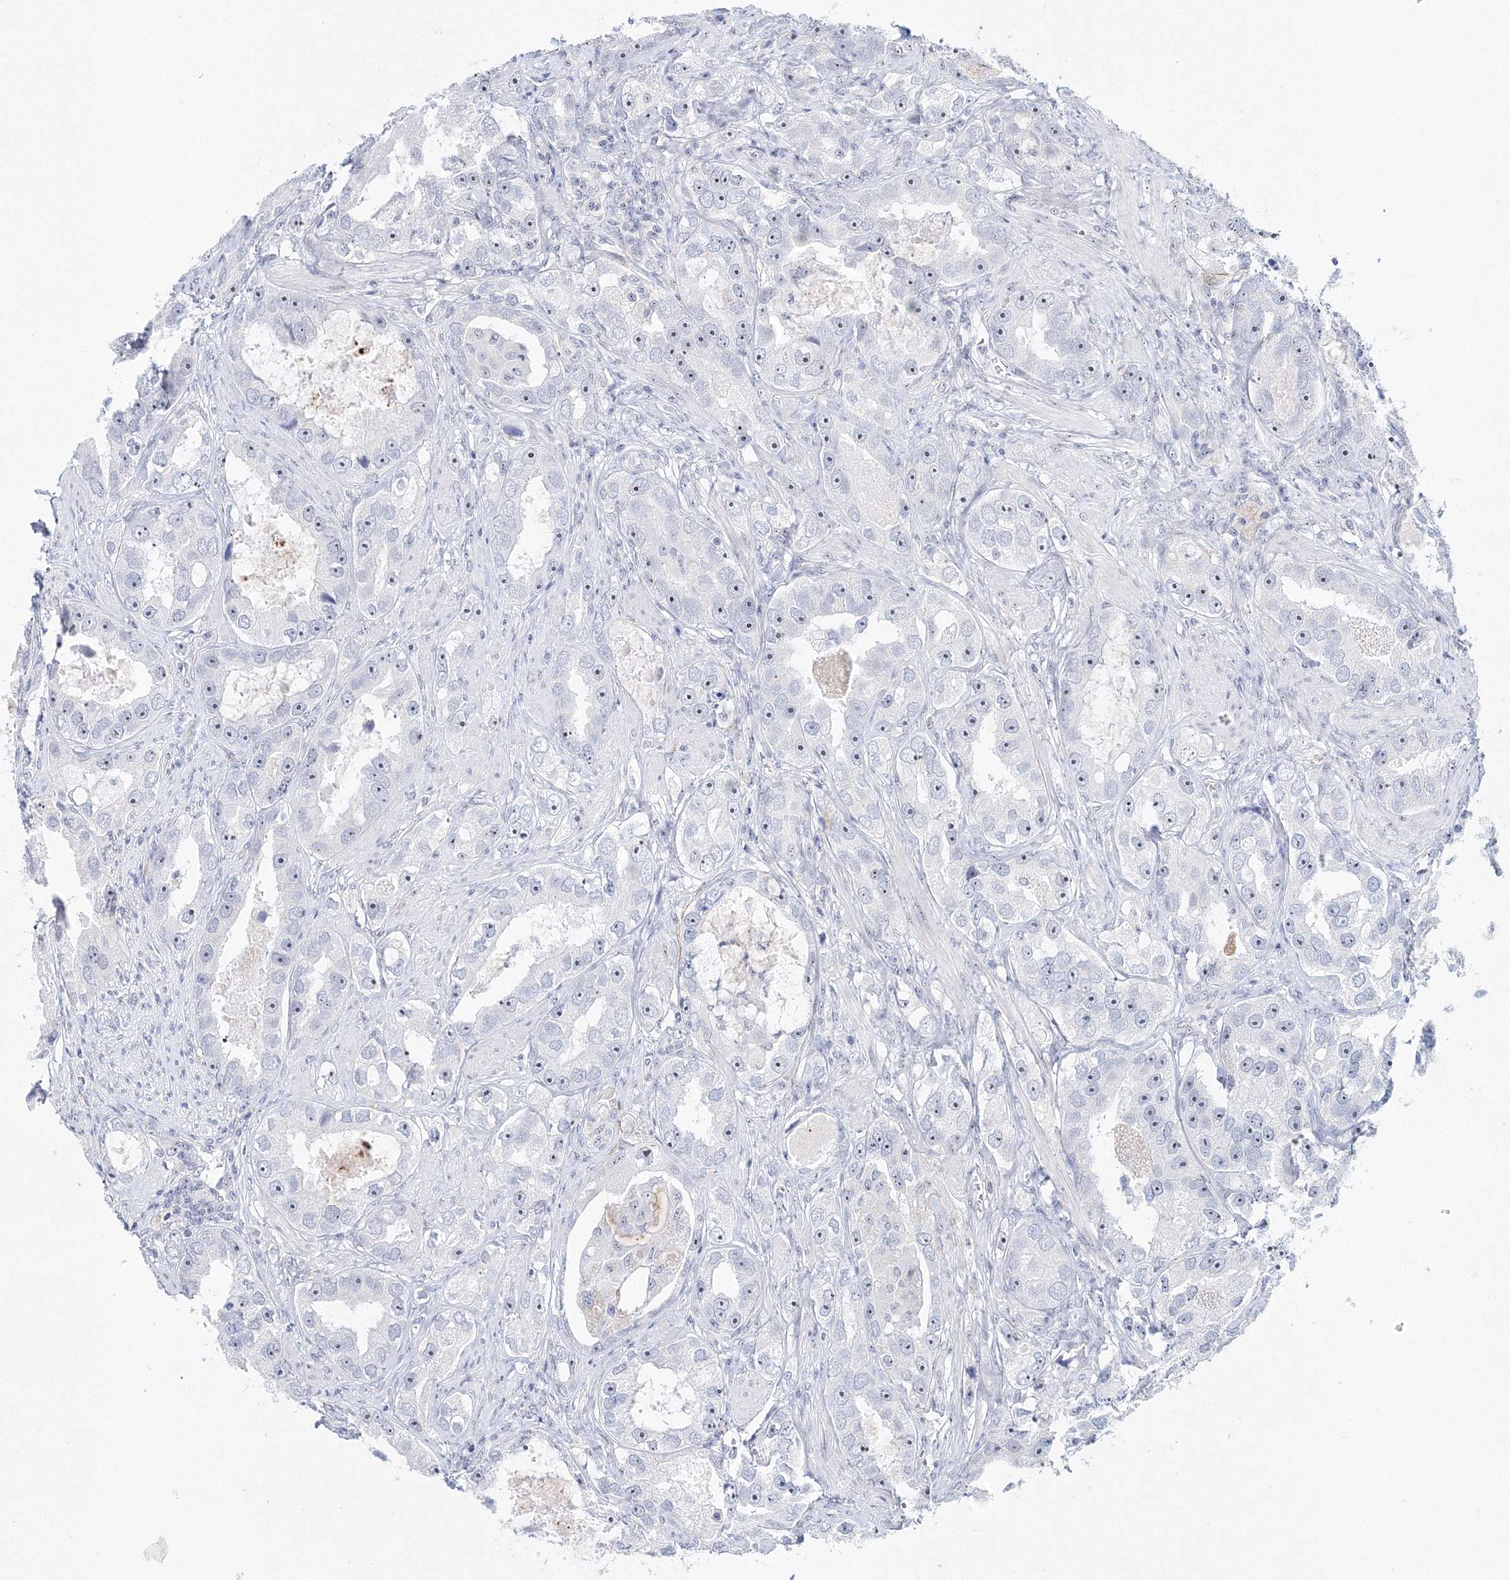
{"staining": {"intensity": "negative", "quantity": "none", "location": "none"}, "tissue": "prostate cancer", "cell_type": "Tumor cells", "image_type": "cancer", "snomed": [{"axis": "morphology", "description": "Adenocarcinoma, High grade"}, {"axis": "topography", "description": "Prostate"}], "caption": "This is an immunohistochemistry photomicrograph of prostate cancer (high-grade adenocarcinoma). There is no positivity in tumor cells.", "gene": "SIRT7", "patient": {"sex": "male", "age": 63}}